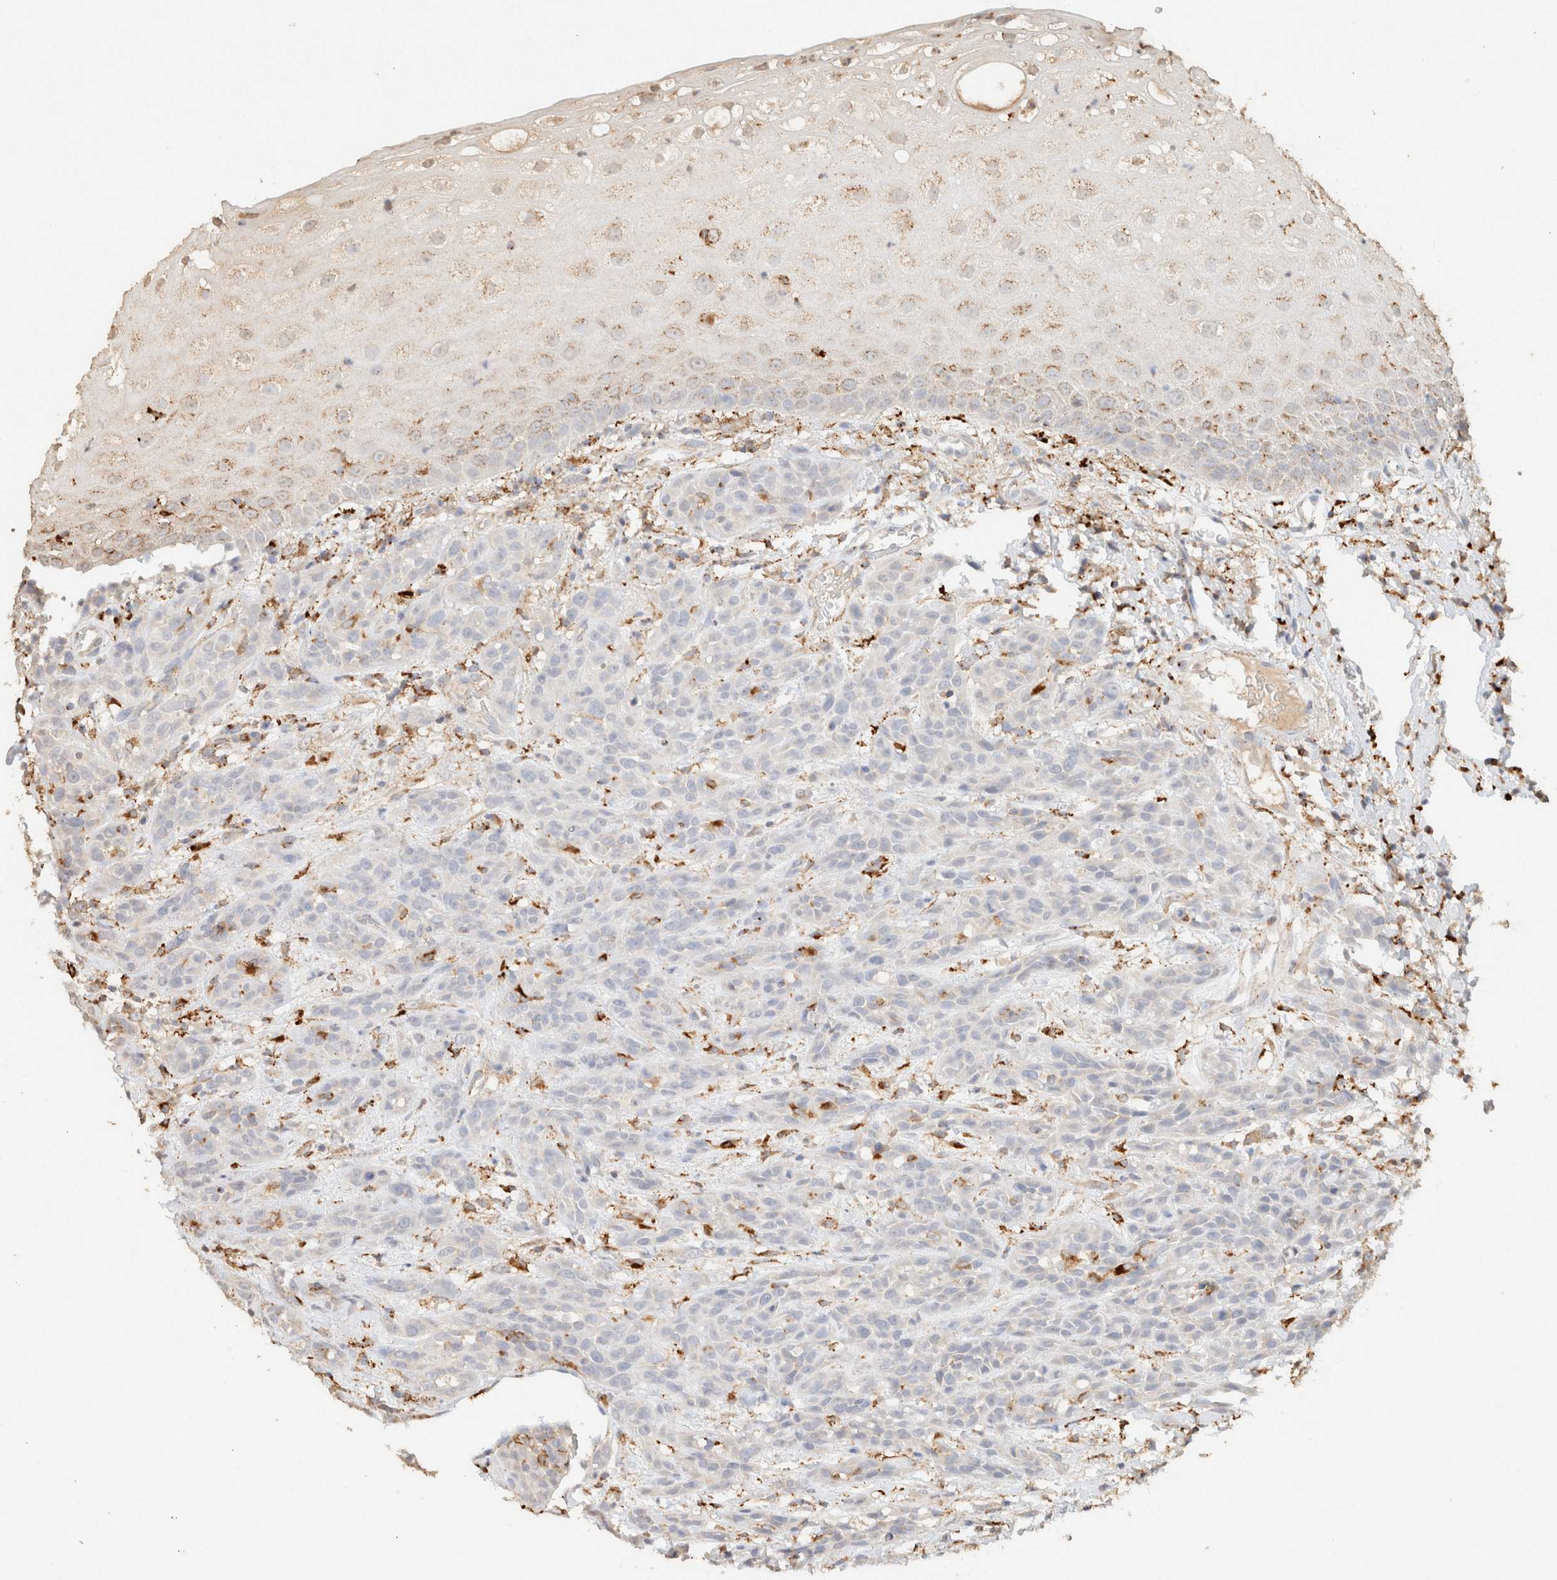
{"staining": {"intensity": "negative", "quantity": "none", "location": "none"}, "tissue": "head and neck cancer", "cell_type": "Tumor cells", "image_type": "cancer", "snomed": [{"axis": "morphology", "description": "Normal tissue, NOS"}, {"axis": "morphology", "description": "Squamous cell carcinoma, NOS"}, {"axis": "topography", "description": "Cartilage tissue"}, {"axis": "topography", "description": "Head-Neck"}], "caption": "Immunohistochemistry (IHC) micrograph of neoplastic tissue: head and neck squamous cell carcinoma stained with DAB (3,3'-diaminobenzidine) reveals no significant protein positivity in tumor cells.", "gene": "CTSC", "patient": {"sex": "male", "age": 62}}